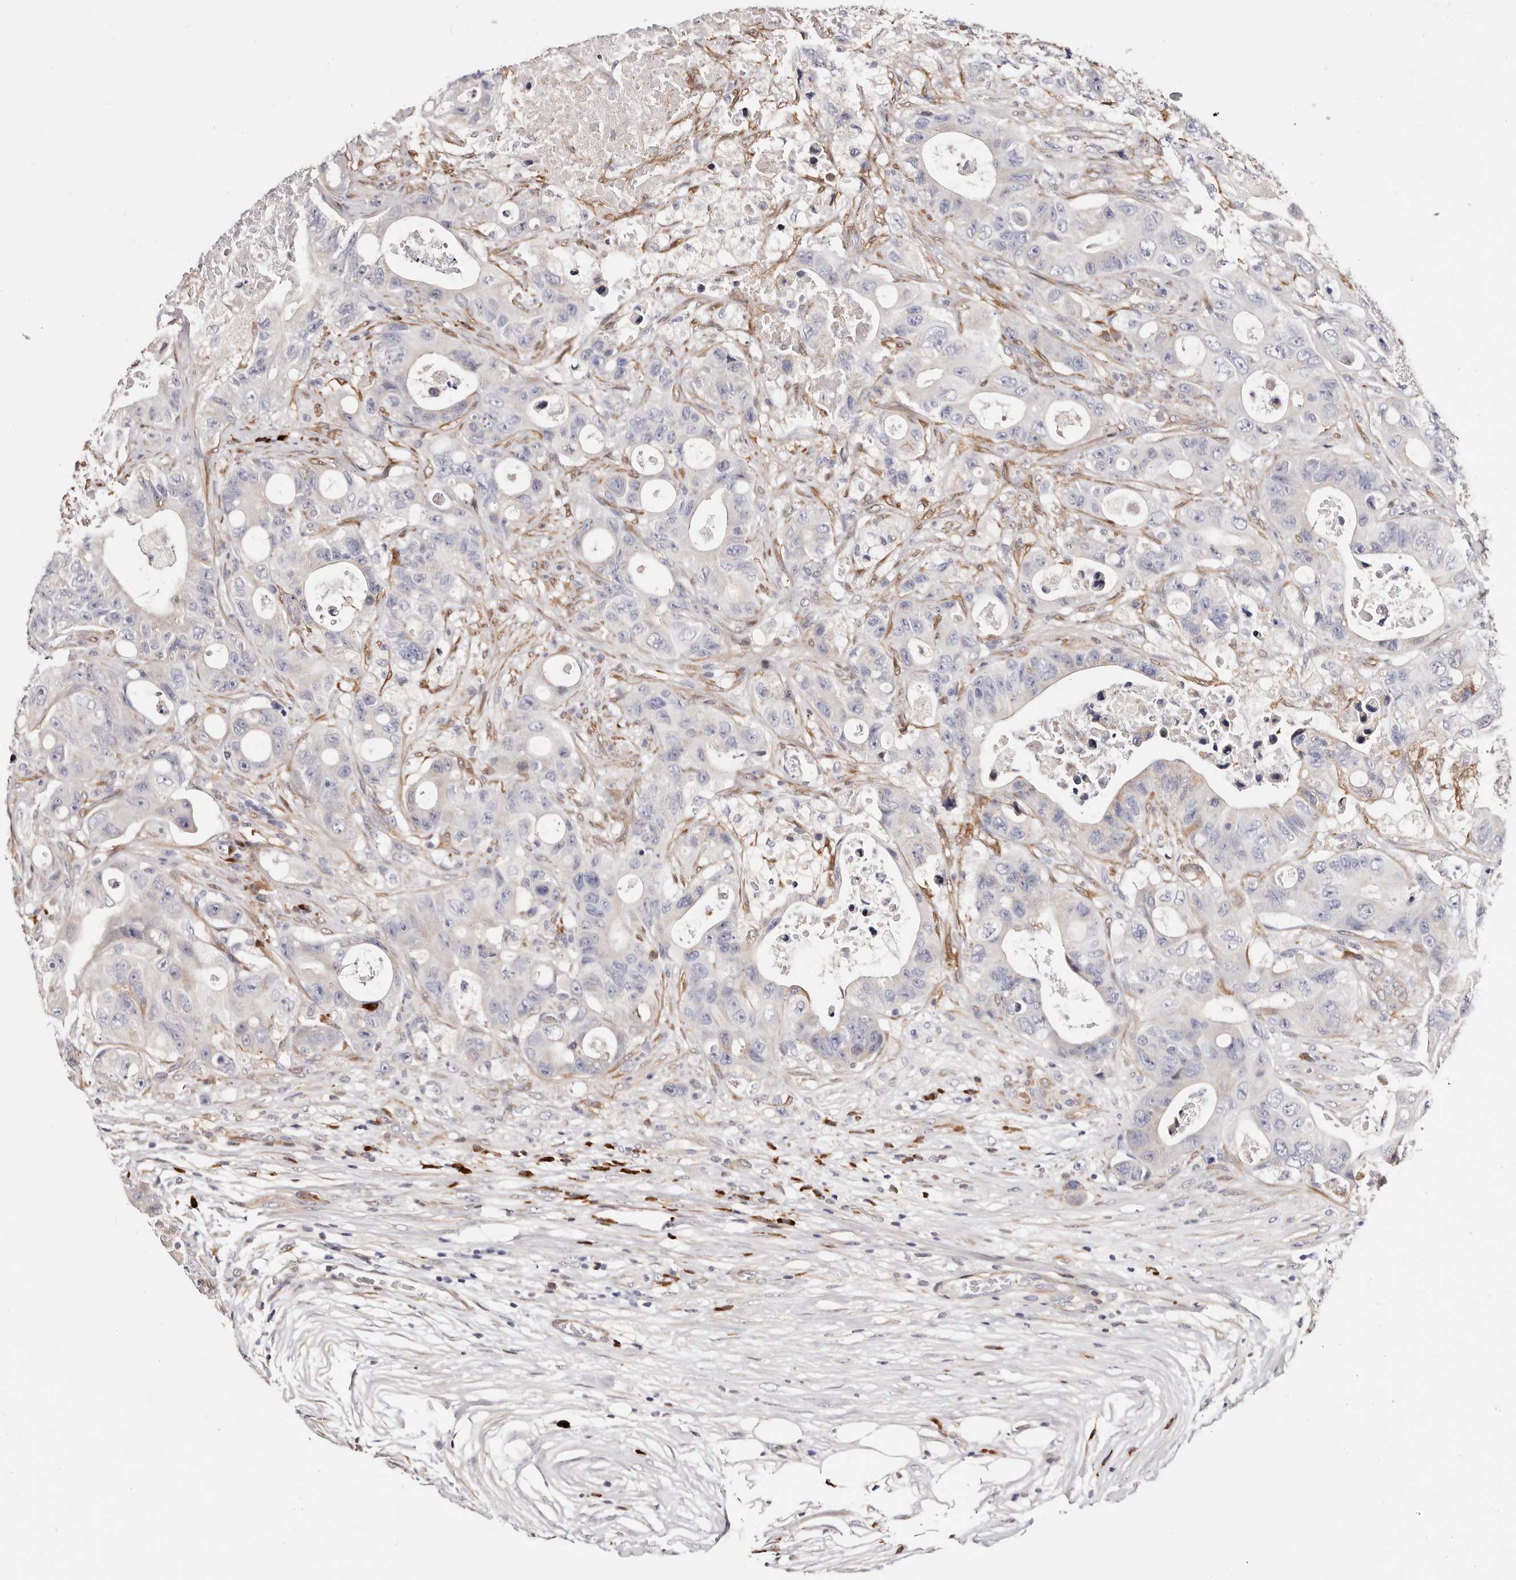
{"staining": {"intensity": "negative", "quantity": "none", "location": "none"}, "tissue": "colorectal cancer", "cell_type": "Tumor cells", "image_type": "cancer", "snomed": [{"axis": "morphology", "description": "Adenocarcinoma, NOS"}, {"axis": "topography", "description": "Colon"}], "caption": "Human colorectal adenocarcinoma stained for a protein using immunohistochemistry shows no positivity in tumor cells.", "gene": "GFOD1", "patient": {"sex": "female", "age": 46}}